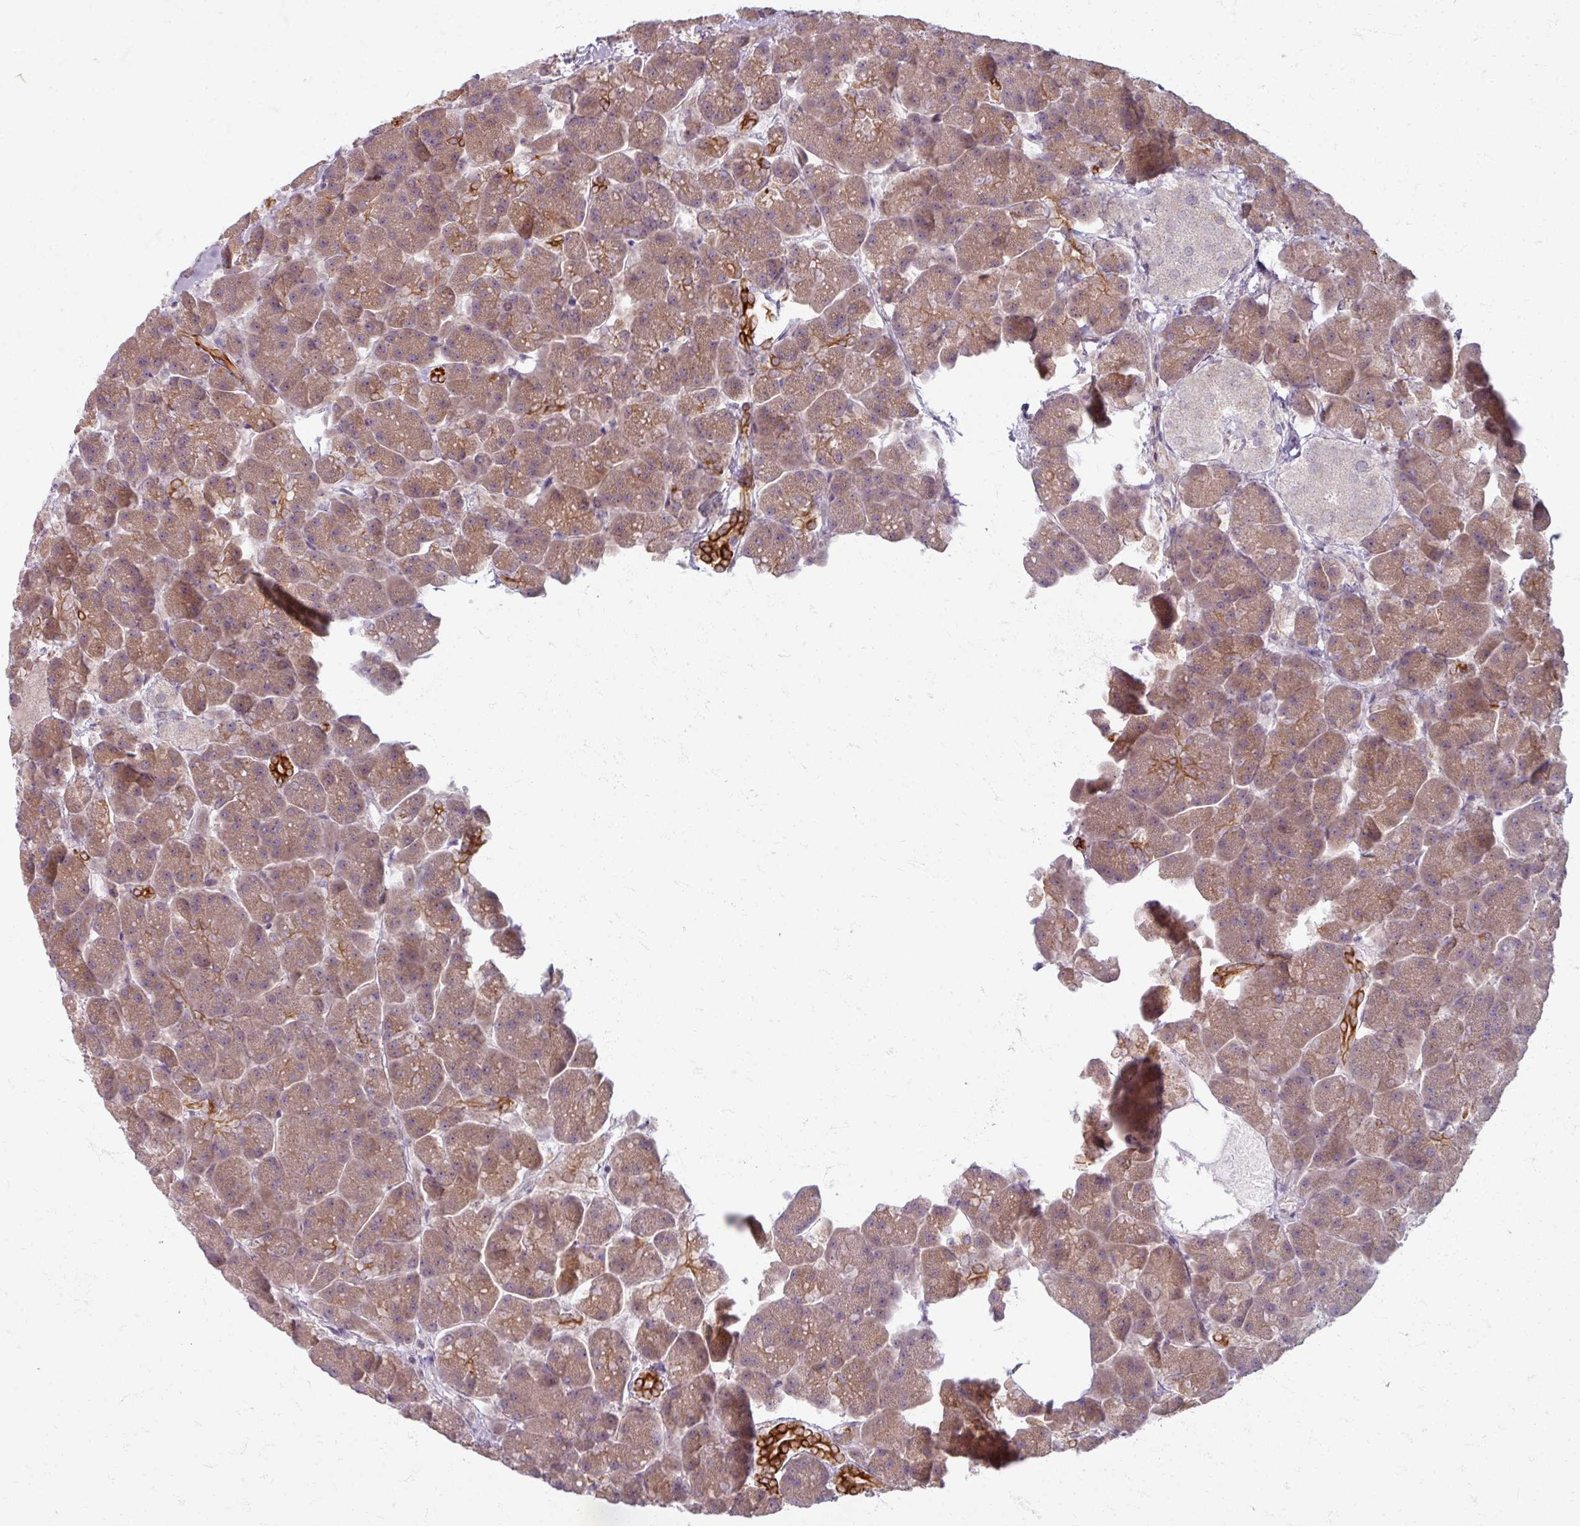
{"staining": {"intensity": "strong", "quantity": "25%-75%", "location": "cytoplasmic/membranous"}, "tissue": "pancreas", "cell_type": "Exocrine glandular cells", "image_type": "normal", "snomed": [{"axis": "morphology", "description": "Normal tissue, NOS"}, {"axis": "topography", "description": "Pancreas"}, {"axis": "topography", "description": "Peripheral nerve tissue"}], "caption": "This histopathology image displays immunohistochemistry staining of normal pancreas, with high strong cytoplasmic/membranous expression in approximately 25%-75% of exocrine glandular cells.", "gene": "TTLL7", "patient": {"sex": "male", "age": 54}}